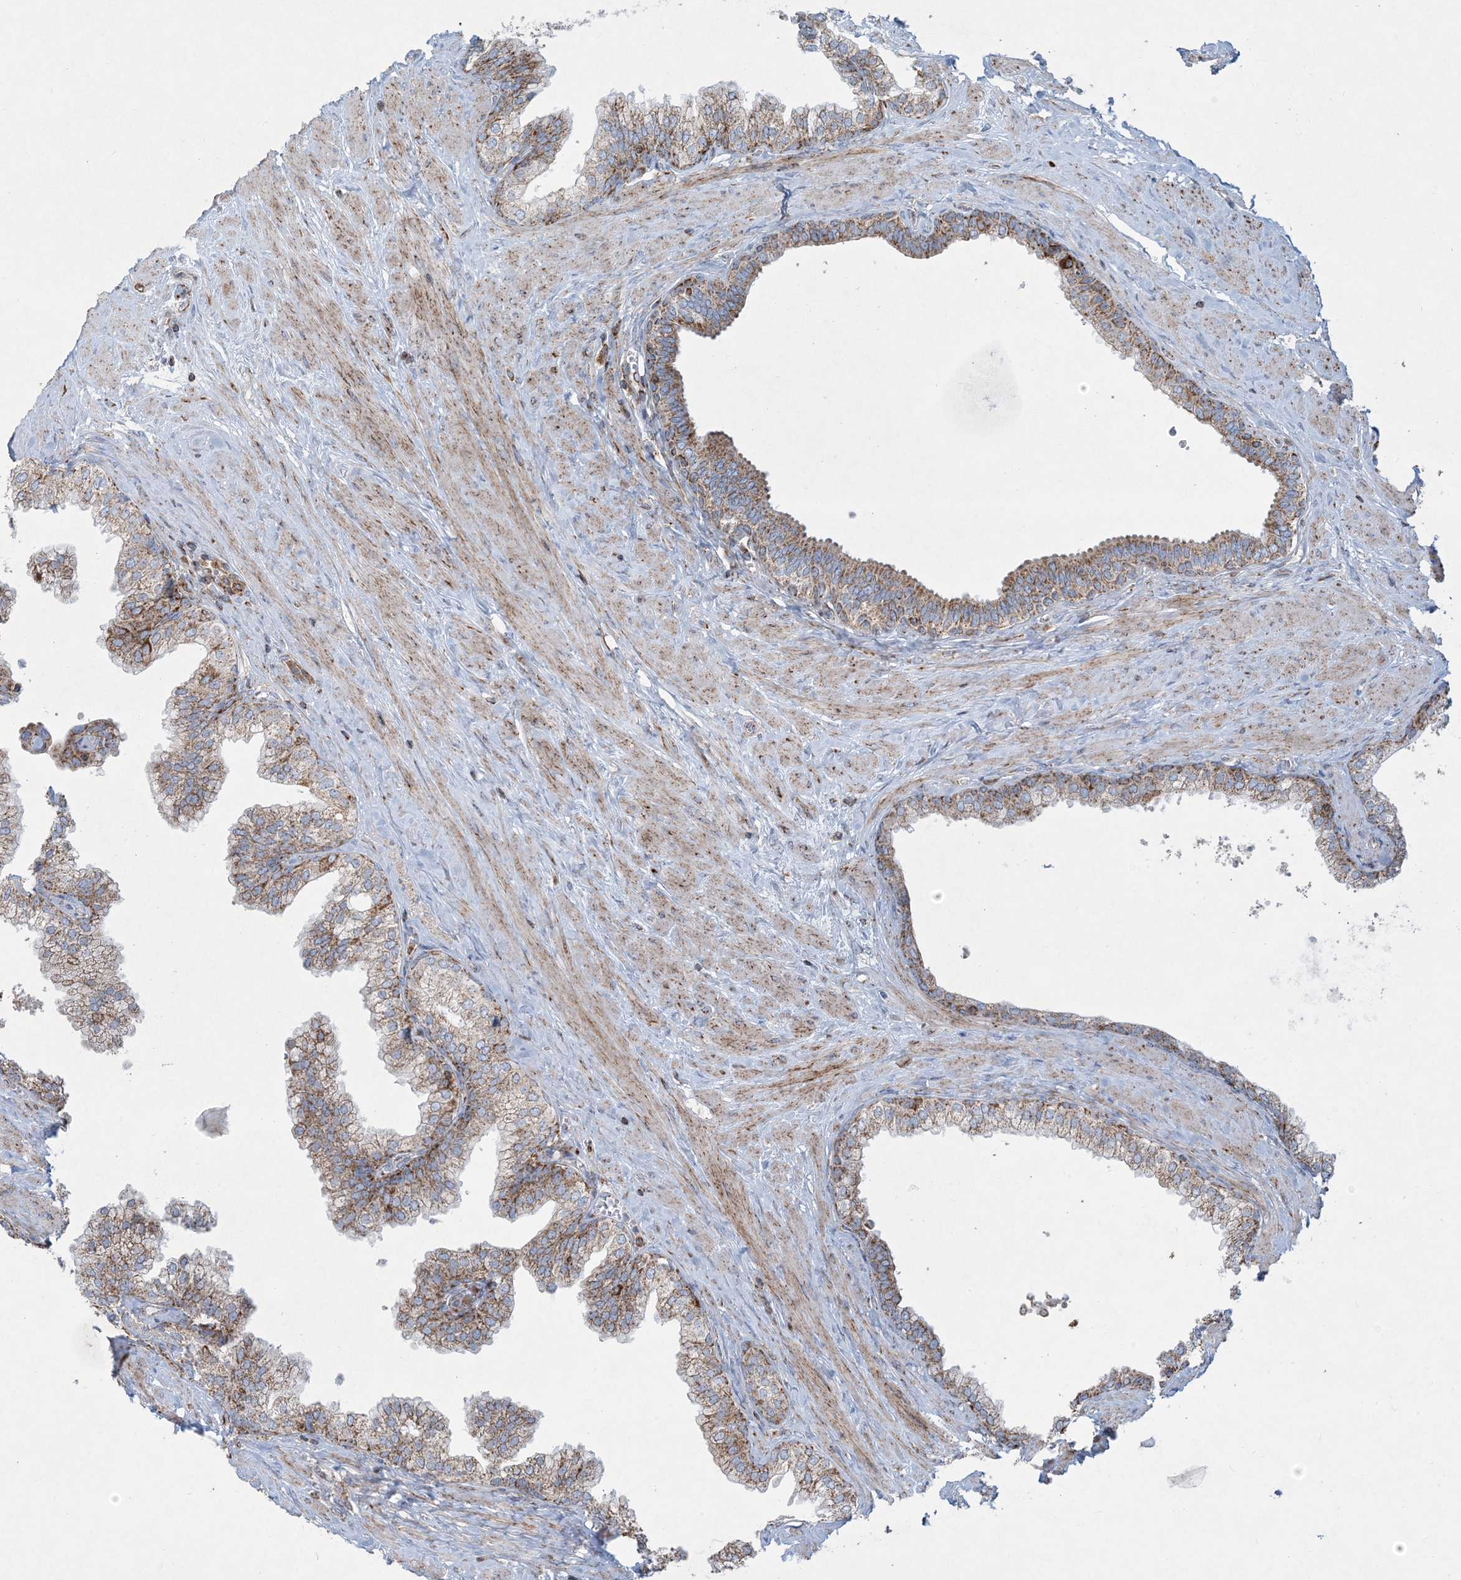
{"staining": {"intensity": "moderate", "quantity": ">75%", "location": "cytoplasmic/membranous"}, "tissue": "prostate", "cell_type": "Glandular cells", "image_type": "normal", "snomed": [{"axis": "morphology", "description": "Normal tissue, NOS"}, {"axis": "morphology", "description": "Urothelial carcinoma, Low grade"}, {"axis": "topography", "description": "Urinary bladder"}, {"axis": "topography", "description": "Prostate"}], "caption": "This photomicrograph displays immunohistochemistry staining of benign human prostate, with medium moderate cytoplasmic/membranous staining in about >75% of glandular cells.", "gene": "BEND4", "patient": {"sex": "male", "age": 60}}